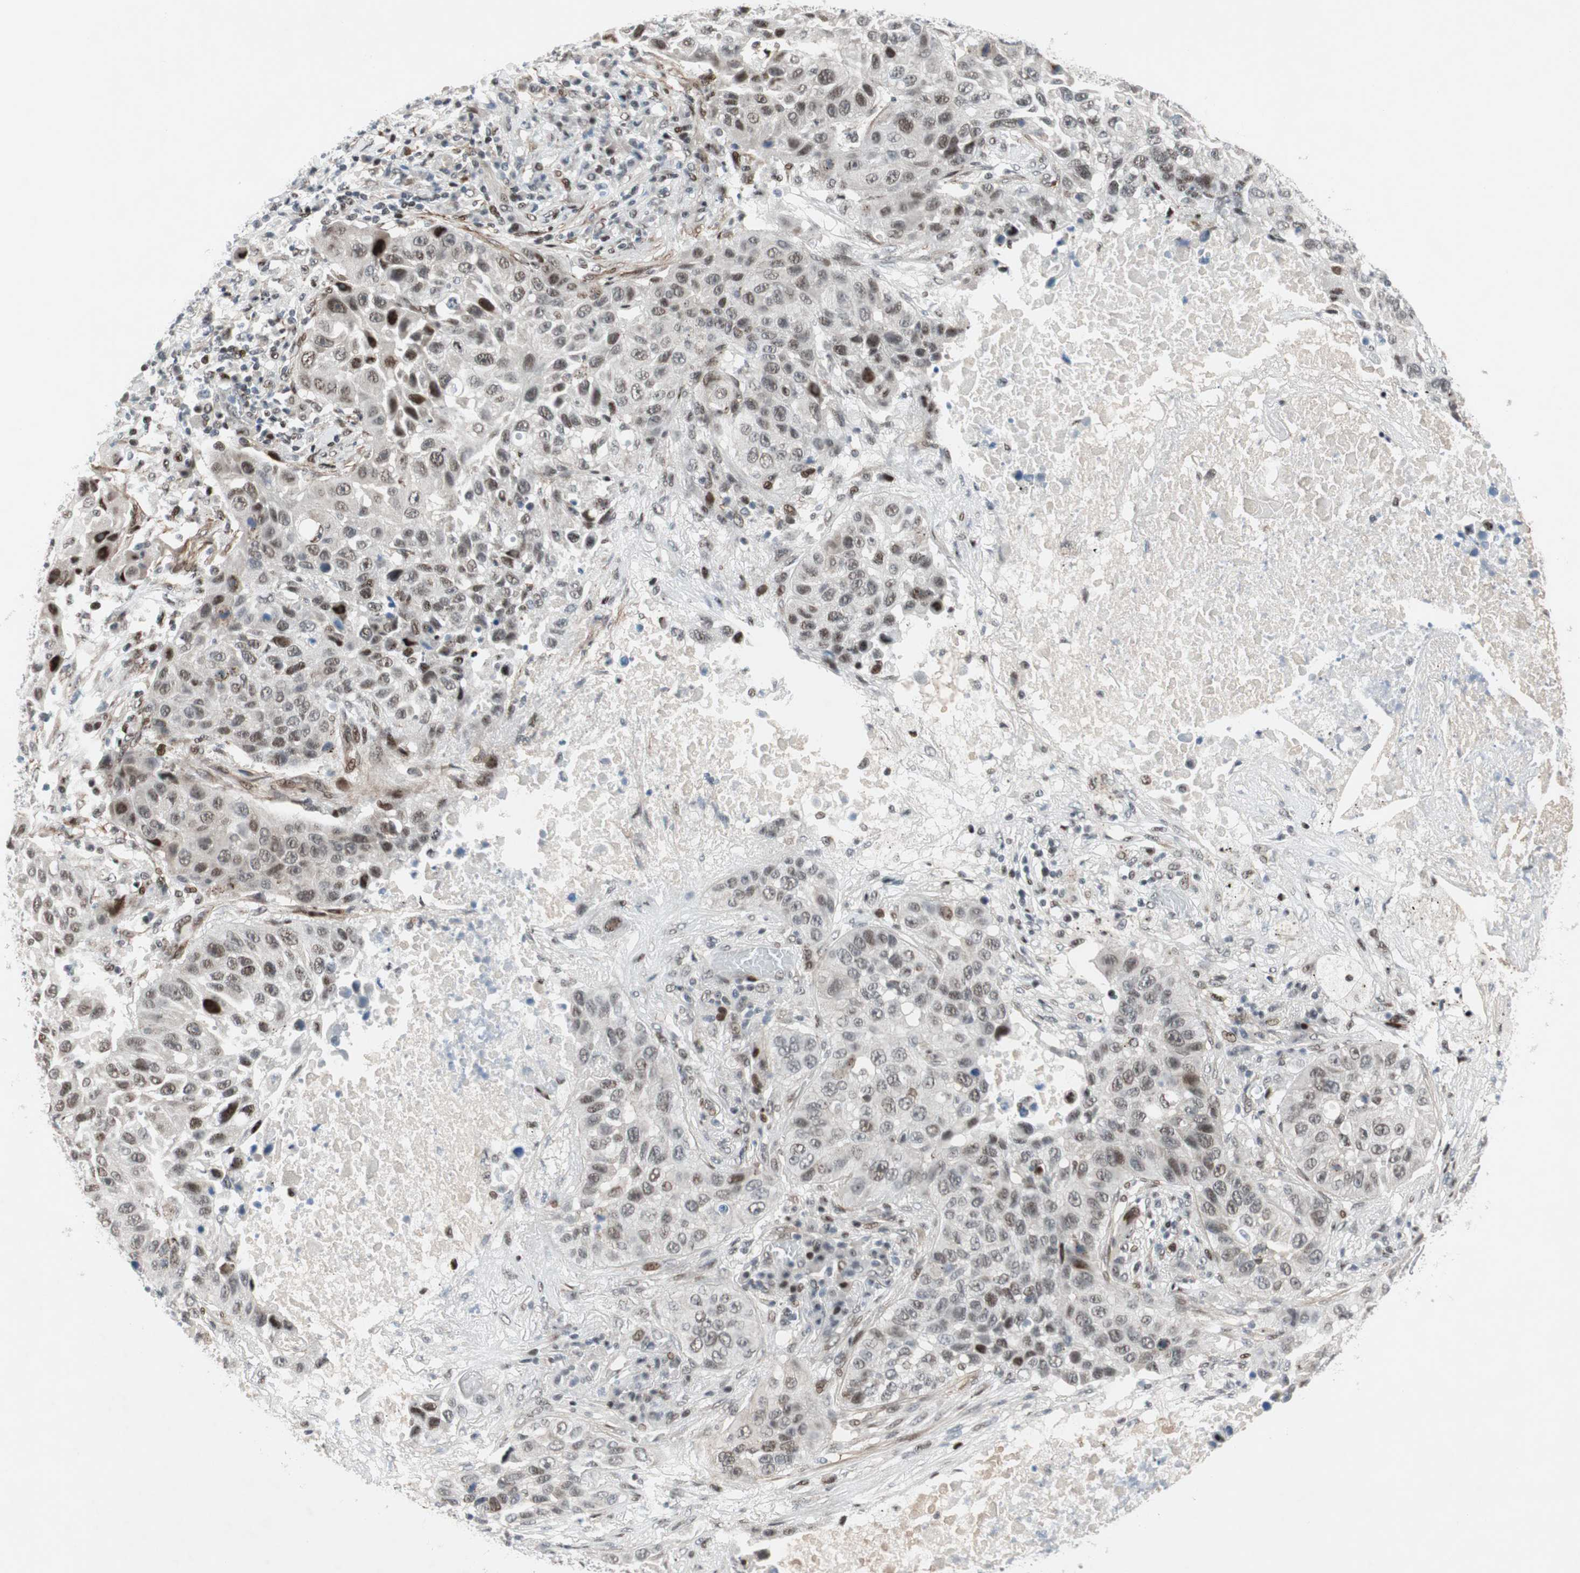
{"staining": {"intensity": "moderate", "quantity": "25%-75%", "location": "nuclear"}, "tissue": "lung cancer", "cell_type": "Tumor cells", "image_type": "cancer", "snomed": [{"axis": "morphology", "description": "Squamous cell carcinoma, NOS"}, {"axis": "topography", "description": "Lung"}], "caption": "Moderate nuclear protein expression is seen in approximately 25%-75% of tumor cells in lung cancer (squamous cell carcinoma).", "gene": "FBXO44", "patient": {"sex": "male", "age": 57}}